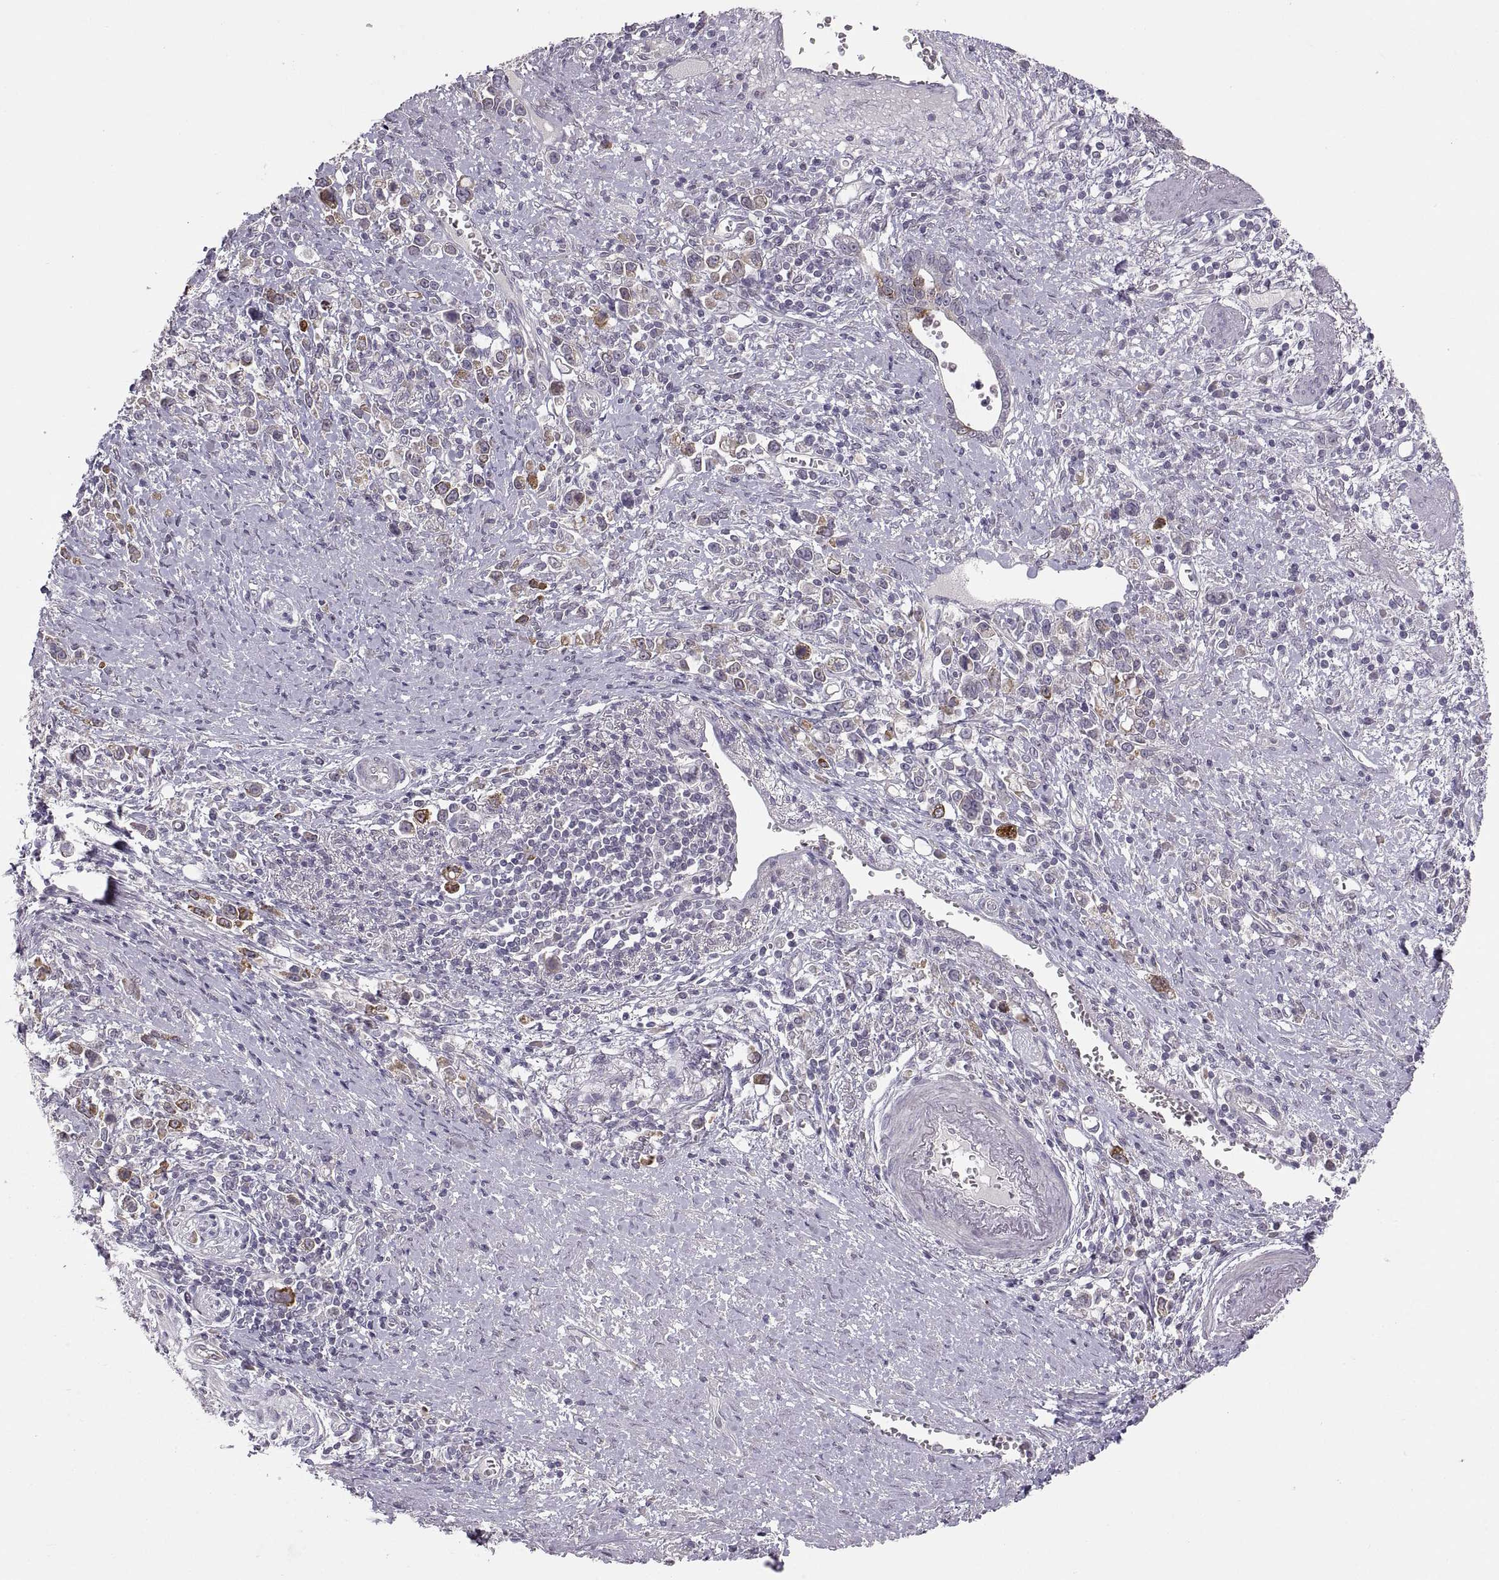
{"staining": {"intensity": "strong", "quantity": "<25%", "location": "cytoplasmic/membranous"}, "tissue": "stomach cancer", "cell_type": "Tumor cells", "image_type": "cancer", "snomed": [{"axis": "morphology", "description": "Adenocarcinoma, NOS"}, {"axis": "topography", "description": "Stomach"}], "caption": "The histopathology image exhibits a brown stain indicating the presence of a protein in the cytoplasmic/membranous of tumor cells in adenocarcinoma (stomach).", "gene": "HMGCR", "patient": {"sex": "male", "age": 63}}